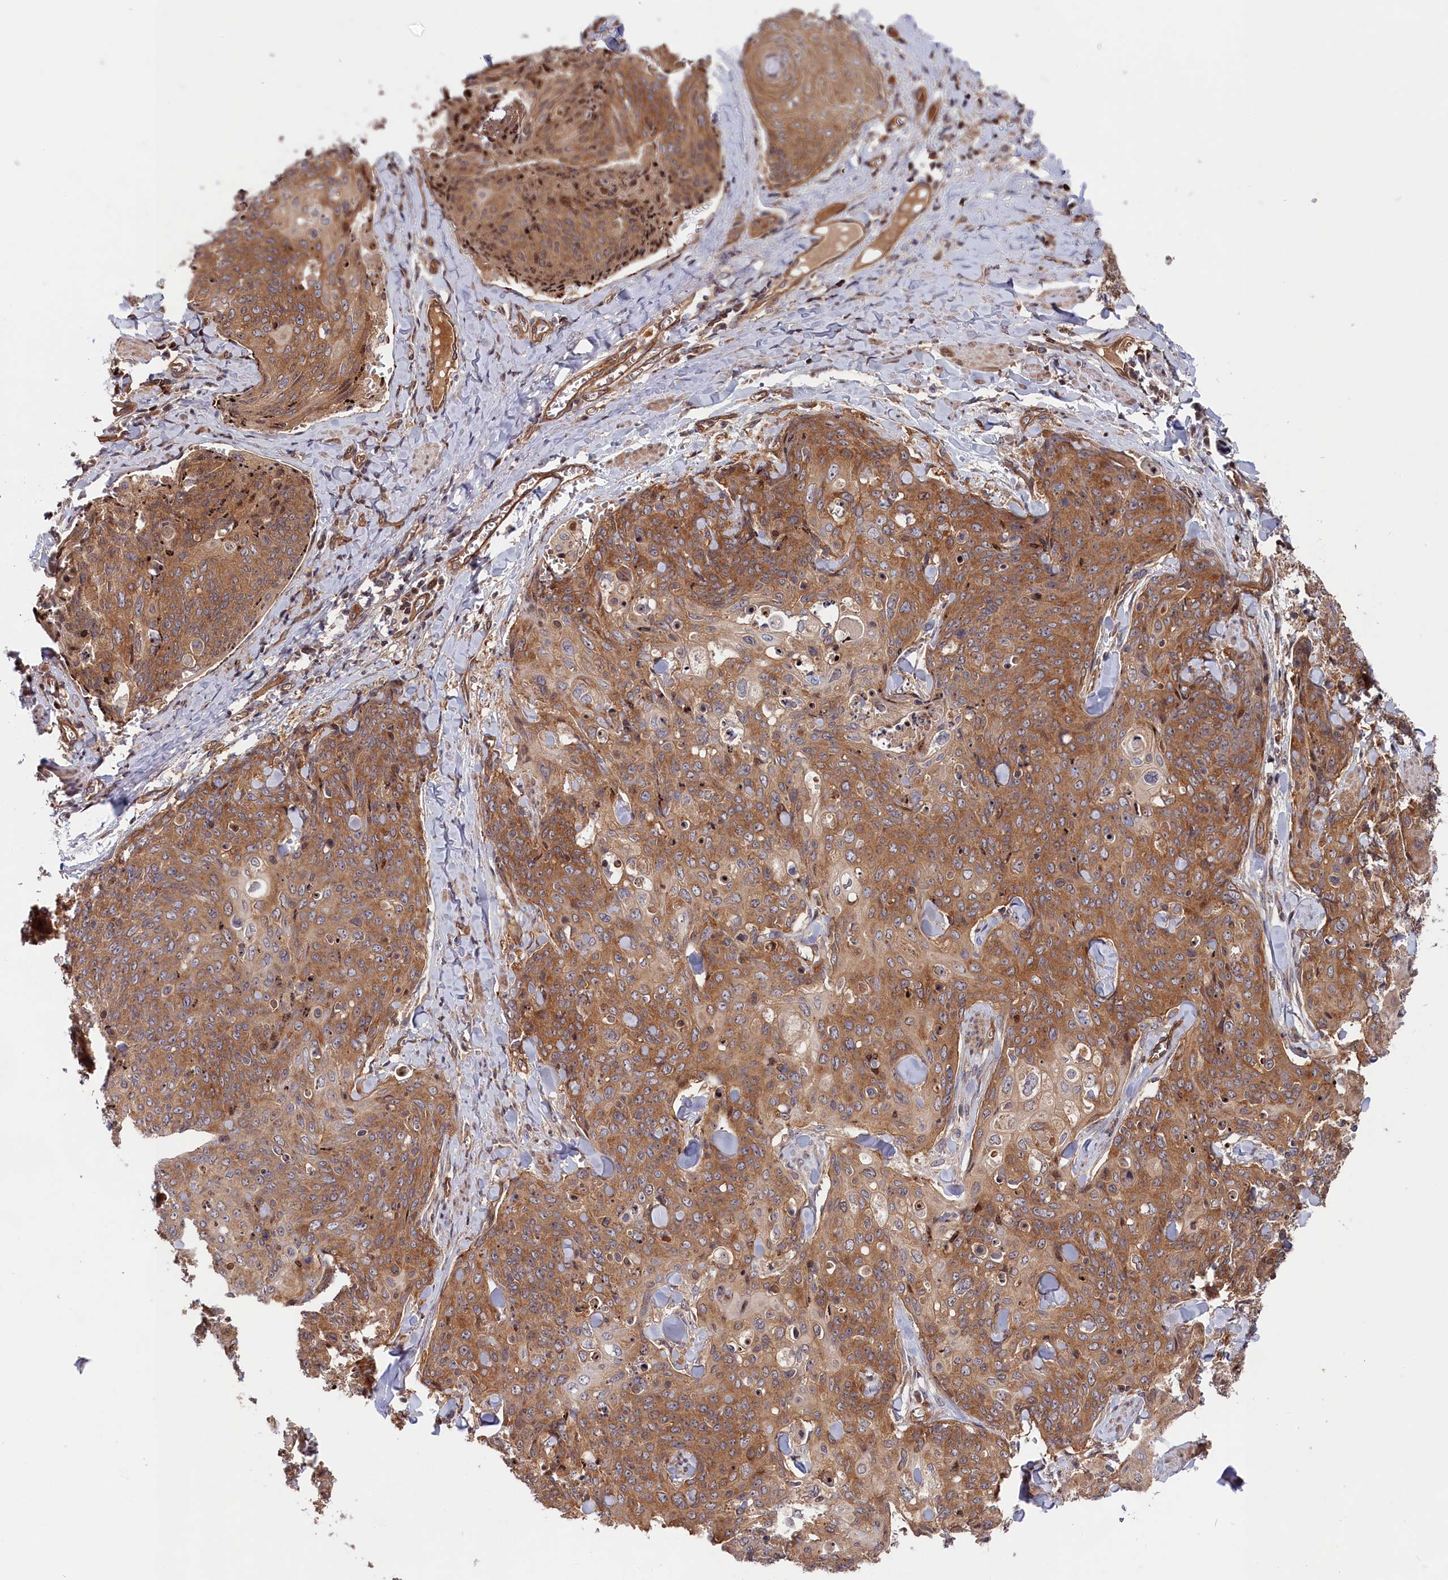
{"staining": {"intensity": "moderate", "quantity": ">75%", "location": "cytoplasmic/membranous"}, "tissue": "skin cancer", "cell_type": "Tumor cells", "image_type": "cancer", "snomed": [{"axis": "morphology", "description": "Squamous cell carcinoma, NOS"}, {"axis": "topography", "description": "Skin"}, {"axis": "topography", "description": "Vulva"}], "caption": "Protein expression analysis of squamous cell carcinoma (skin) shows moderate cytoplasmic/membranous positivity in approximately >75% of tumor cells.", "gene": "CEP44", "patient": {"sex": "female", "age": 85}}